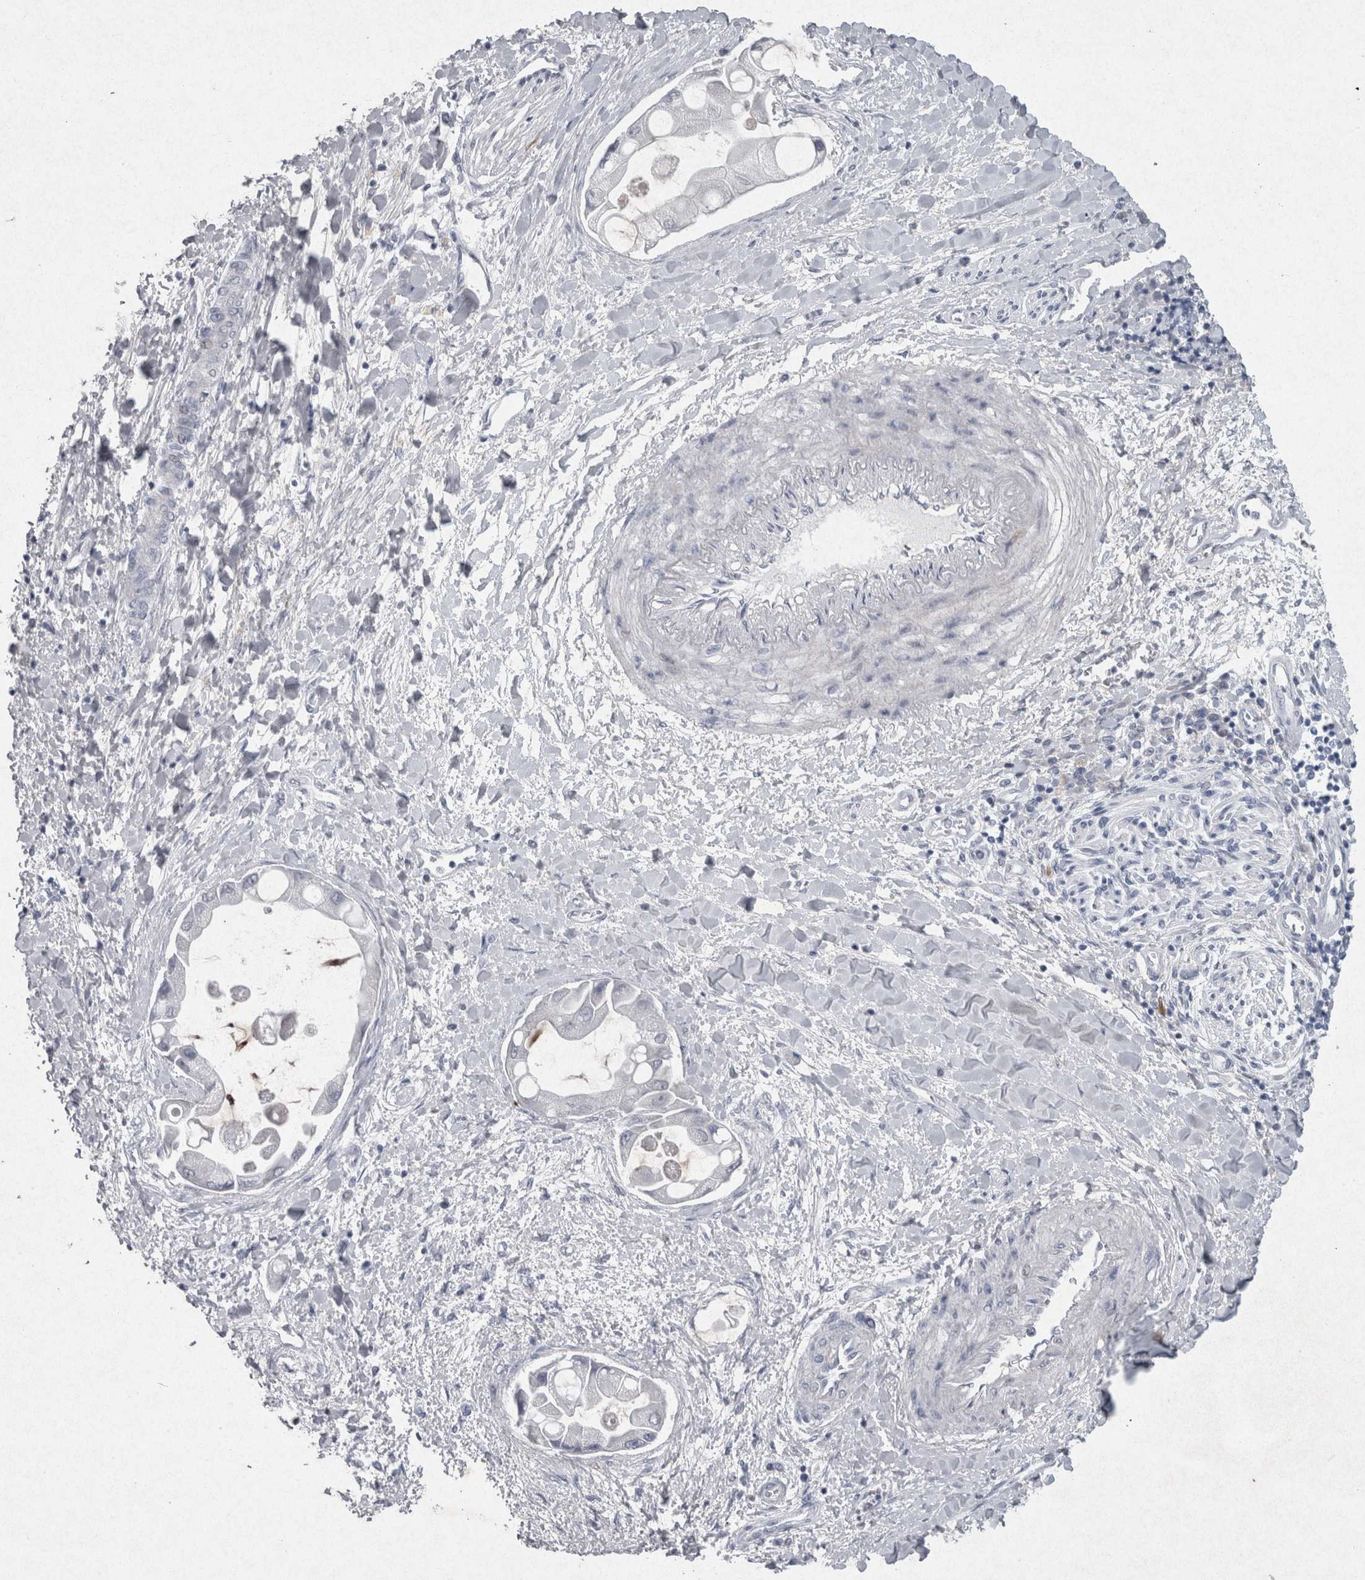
{"staining": {"intensity": "negative", "quantity": "none", "location": "none"}, "tissue": "liver cancer", "cell_type": "Tumor cells", "image_type": "cancer", "snomed": [{"axis": "morphology", "description": "Cholangiocarcinoma"}, {"axis": "topography", "description": "Liver"}], "caption": "The histopathology image displays no significant staining in tumor cells of liver cancer (cholangiocarcinoma).", "gene": "PDX1", "patient": {"sex": "male", "age": 50}}